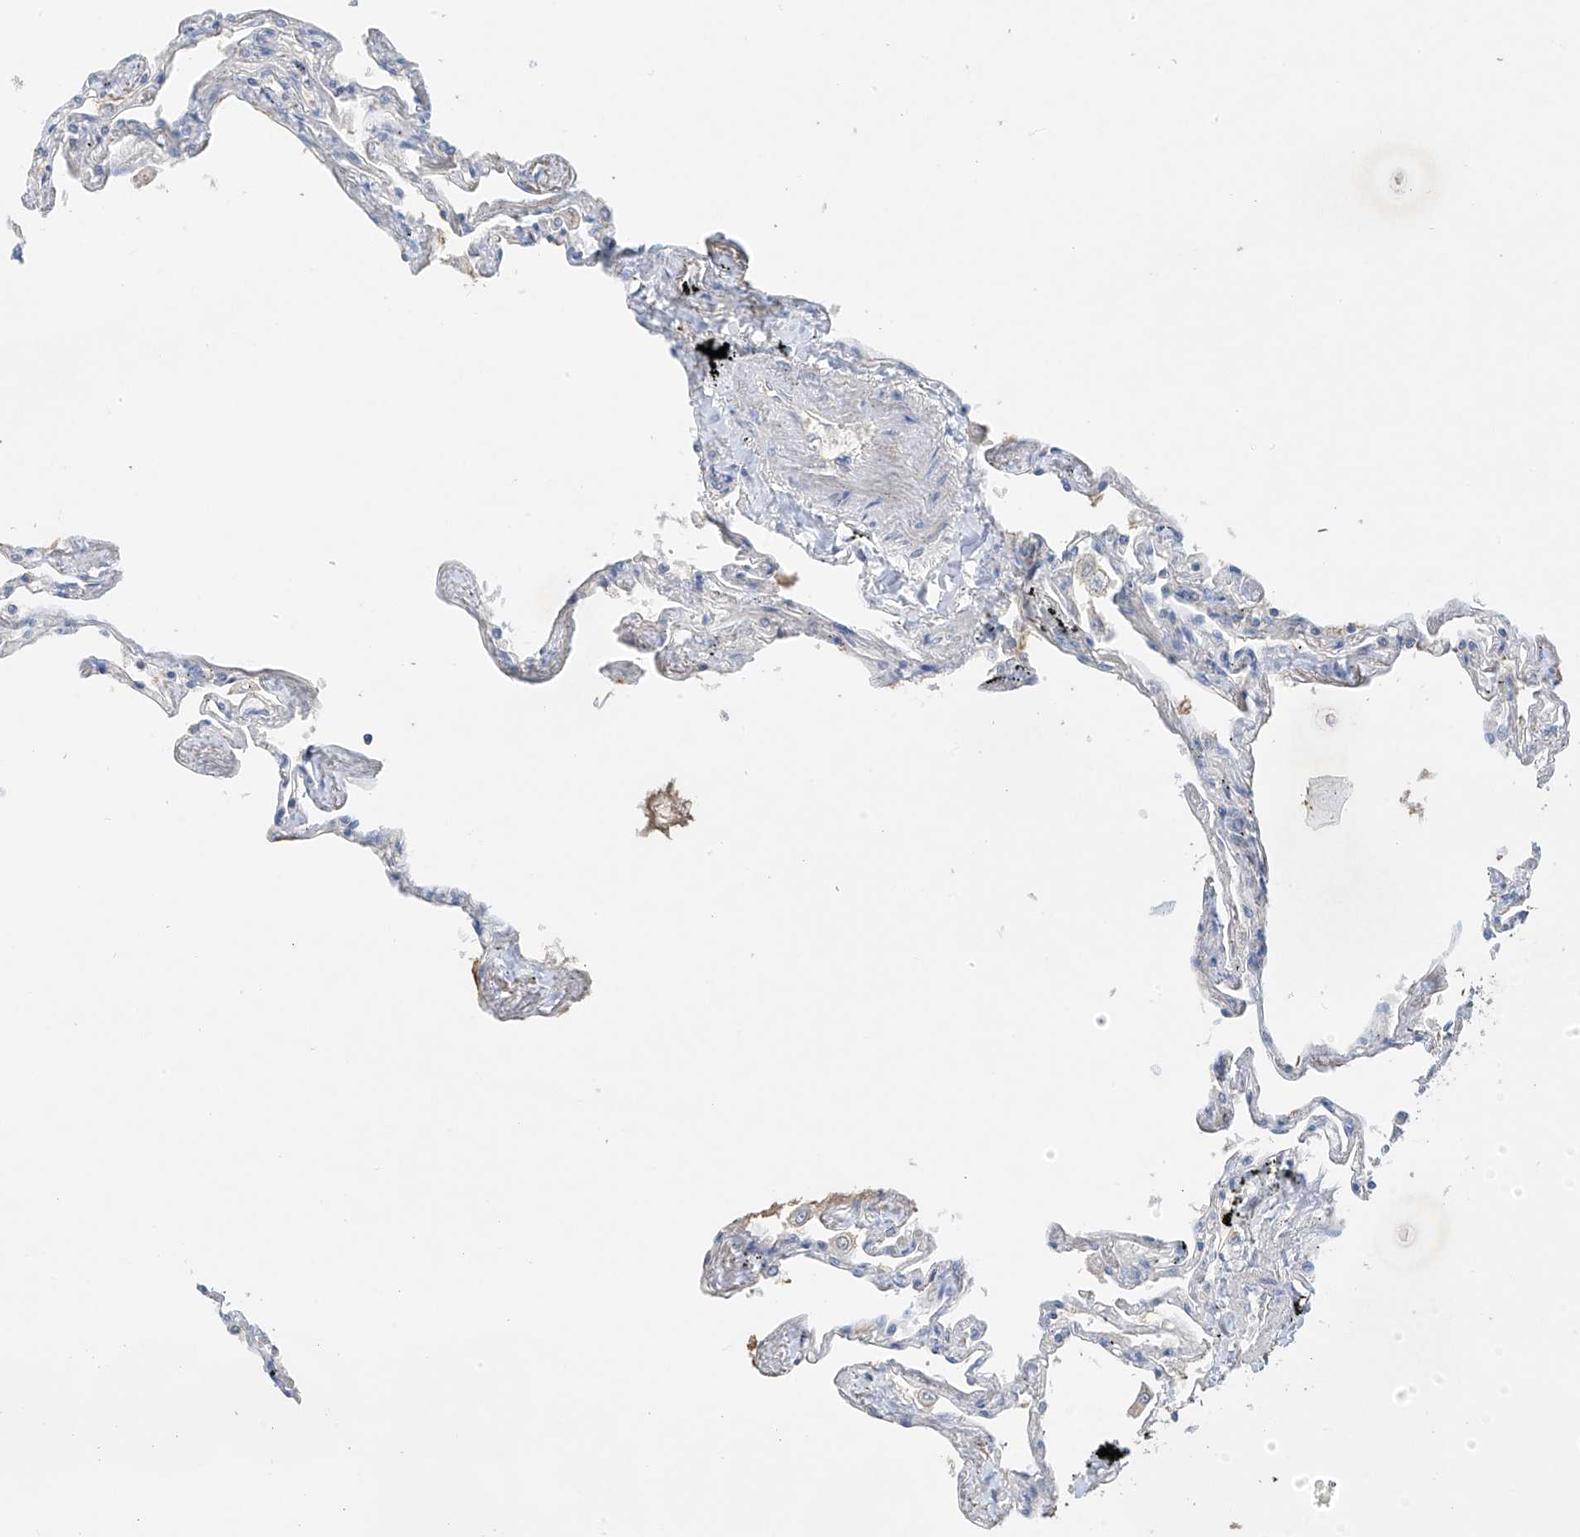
{"staining": {"intensity": "negative", "quantity": "none", "location": "none"}, "tissue": "lung", "cell_type": "Alveolar cells", "image_type": "normal", "snomed": [{"axis": "morphology", "description": "Normal tissue, NOS"}, {"axis": "topography", "description": "Lung"}], "caption": "Human lung stained for a protein using immunohistochemistry (IHC) shows no positivity in alveolar cells.", "gene": "PRSS12", "patient": {"sex": "female", "age": 67}}